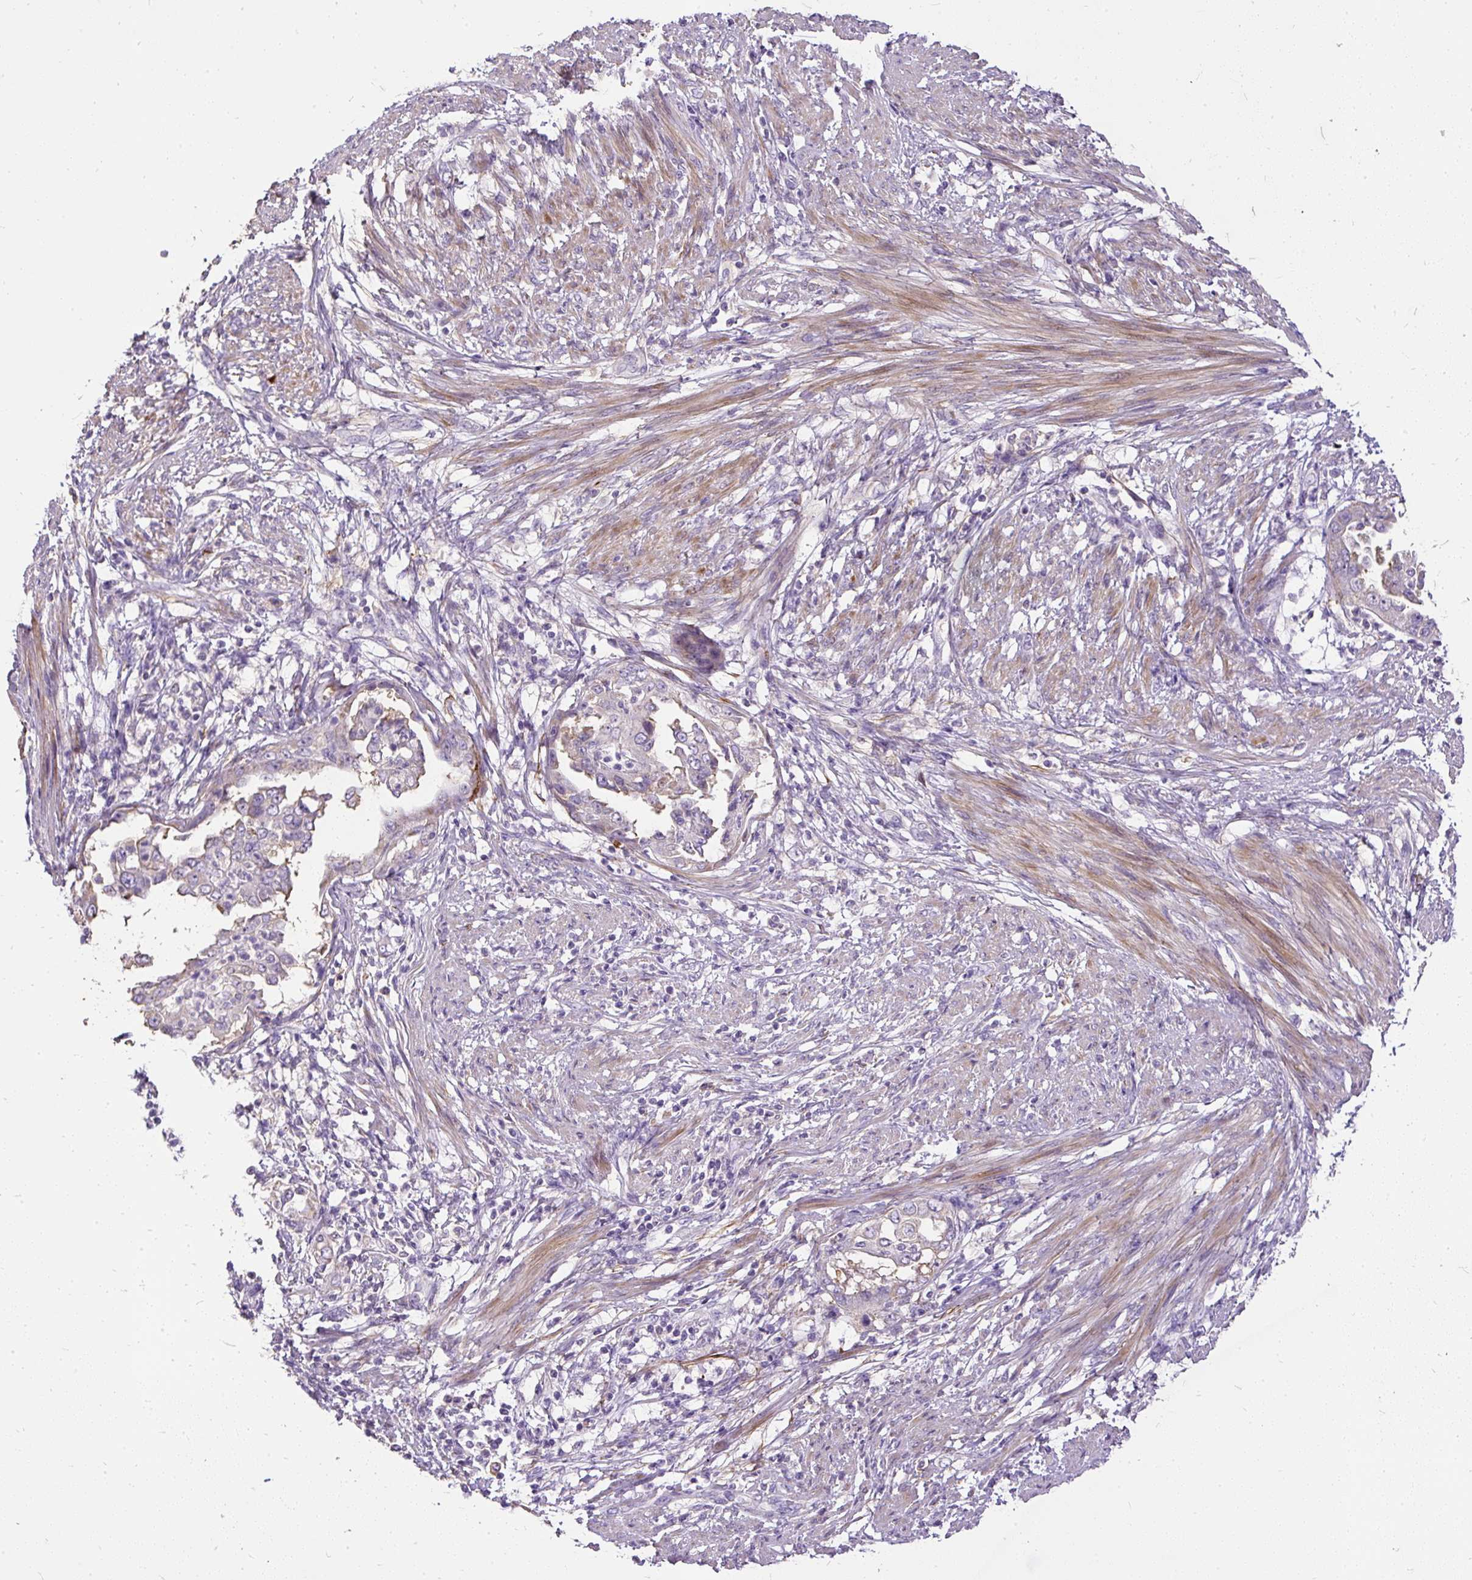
{"staining": {"intensity": "weak", "quantity": "<25%", "location": "cytoplasmic/membranous"}, "tissue": "endometrial cancer", "cell_type": "Tumor cells", "image_type": "cancer", "snomed": [{"axis": "morphology", "description": "Adenocarcinoma, NOS"}, {"axis": "topography", "description": "Endometrium"}], "caption": "An immunohistochemistry (IHC) photomicrograph of adenocarcinoma (endometrial) is shown. There is no staining in tumor cells of adenocarcinoma (endometrial).", "gene": "GBX1", "patient": {"sex": "female", "age": 85}}